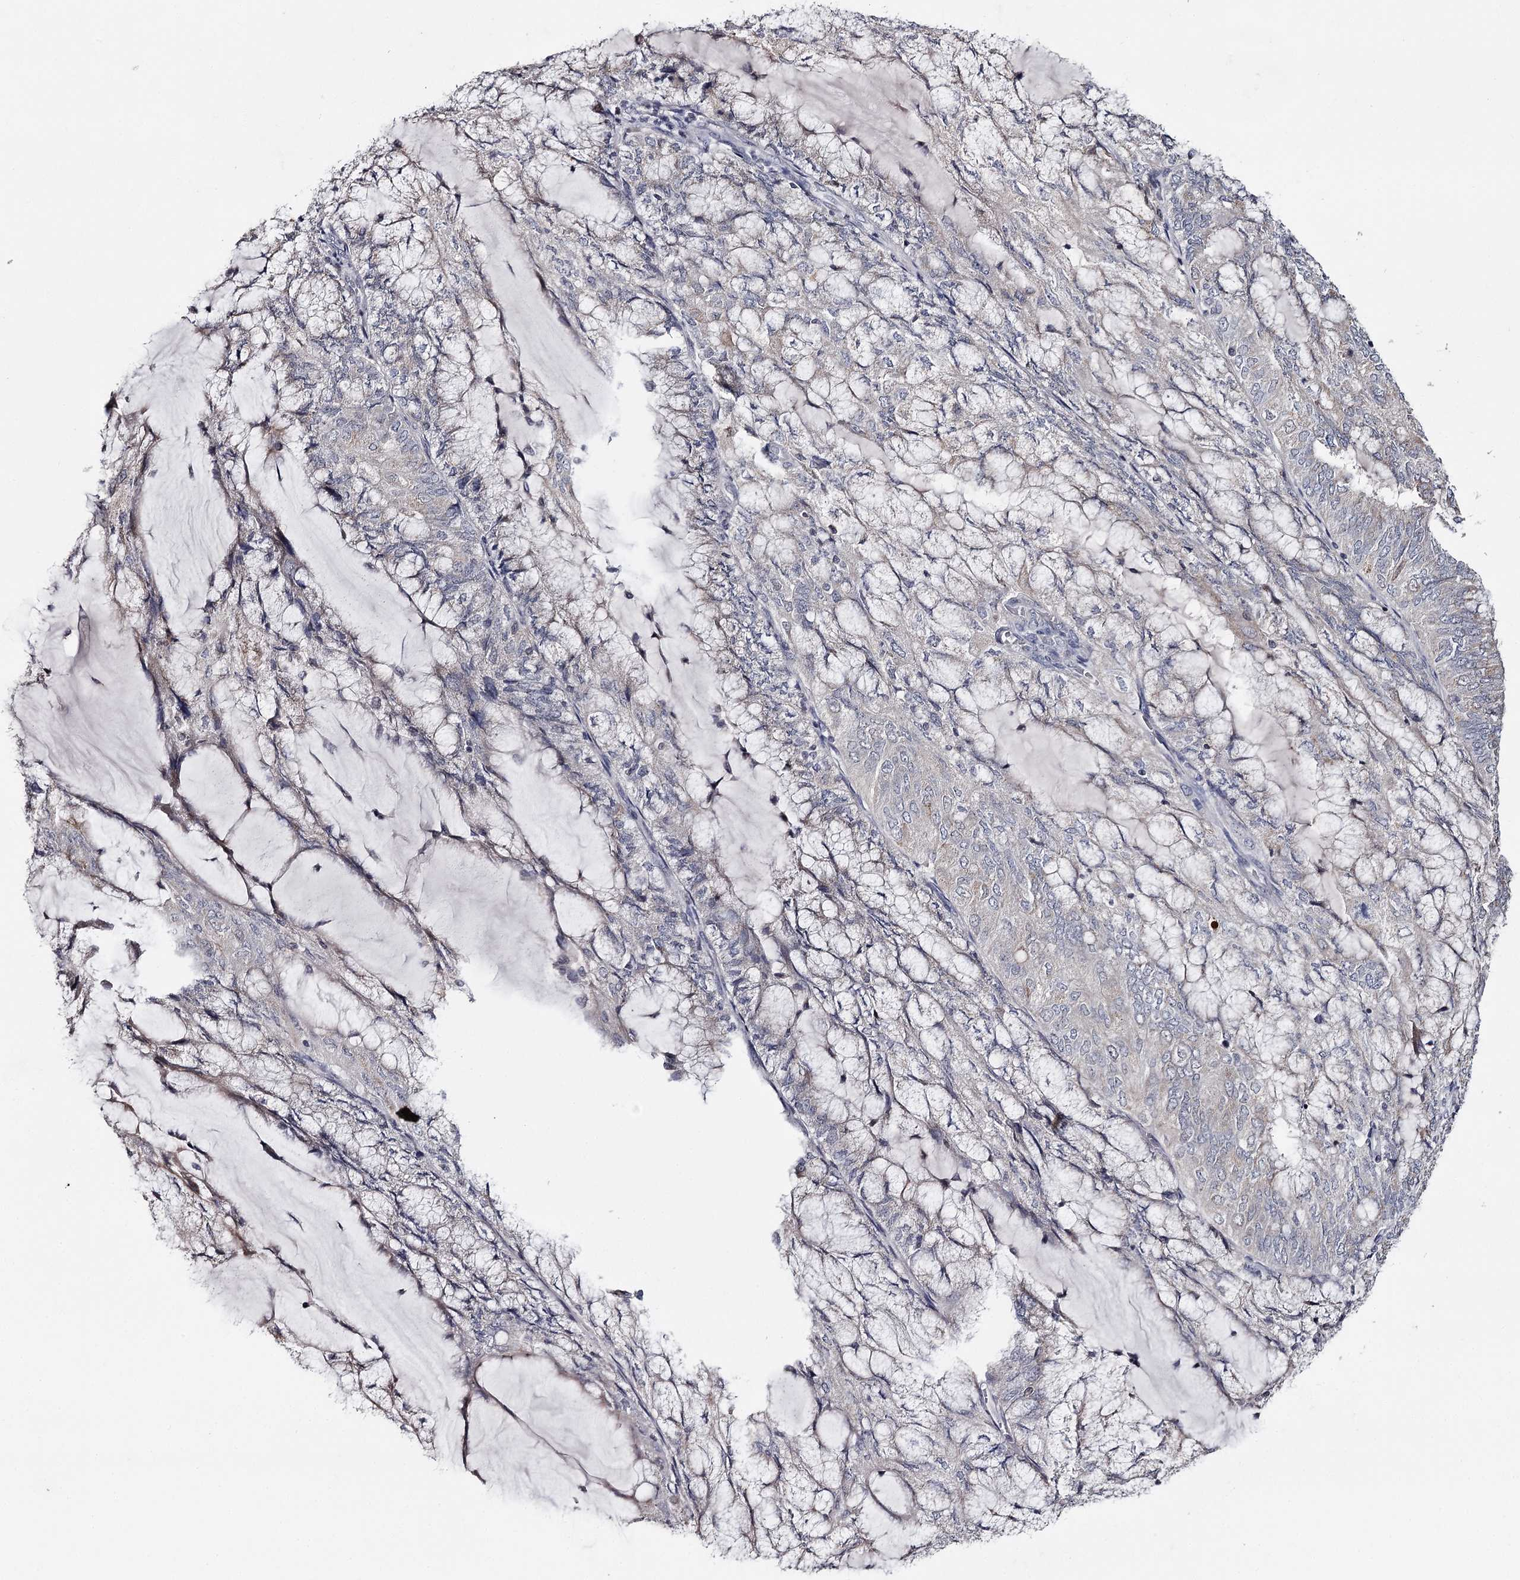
{"staining": {"intensity": "negative", "quantity": "none", "location": "none"}, "tissue": "endometrial cancer", "cell_type": "Tumor cells", "image_type": "cancer", "snomed": [{"axis": "morphology", "description": "Adenocarcinoma, NOS"}, {"axis": "topography", "description": "Endometrium"}], "caption": "DAB (3,3'-diaminobenzidine) immunohistochemical staining of endometrial adenocarcinoma exhibits no significant positivity in tumor cells. Brightfield microscopy of immunohistochemistry stained with DAB (3,3'-diaminobenzidine) (brown) and hematoxylin (blue), captured at high magnification.", "gene": "GTSF1", "patient": {"sex": "female", "age": 81}}